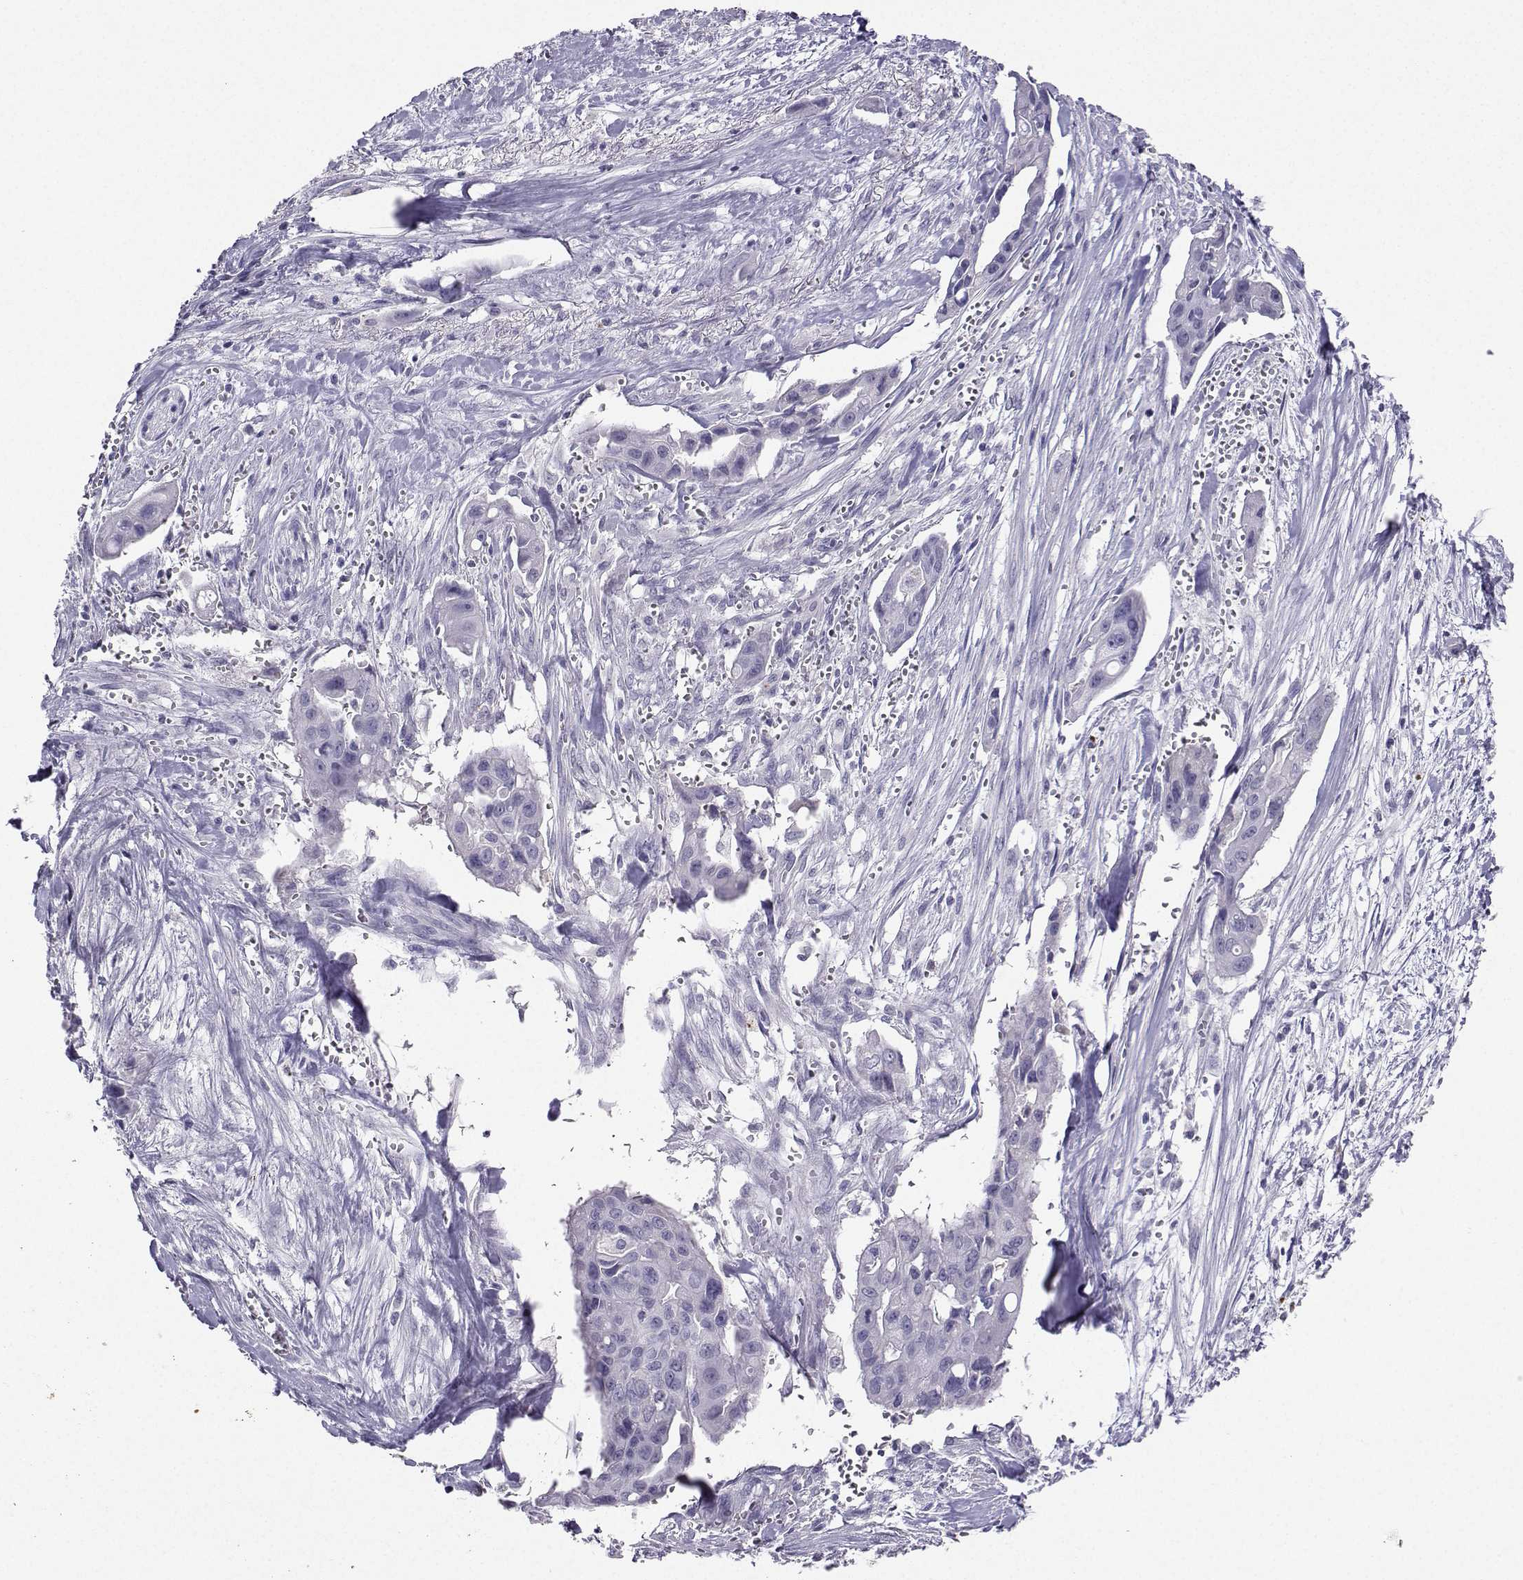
{"staining": {"intensity": "negative", "quantity": "none", "location": "none"}, "tissue": "pancreatic cancer", "cell_type": "Tumor cells", "image_type": "cancer", "snomed": [{"axis": "morphology", "description": "Adenocarcinoma, NOS"}, {"axis": "topography", "description": "Pancreas"}], "caption": "Tumor cells are negative for brown protein staining in pancreatic cancer.", "gene": "GRIK4", "patient": {"sex": "male", "age": 60}}